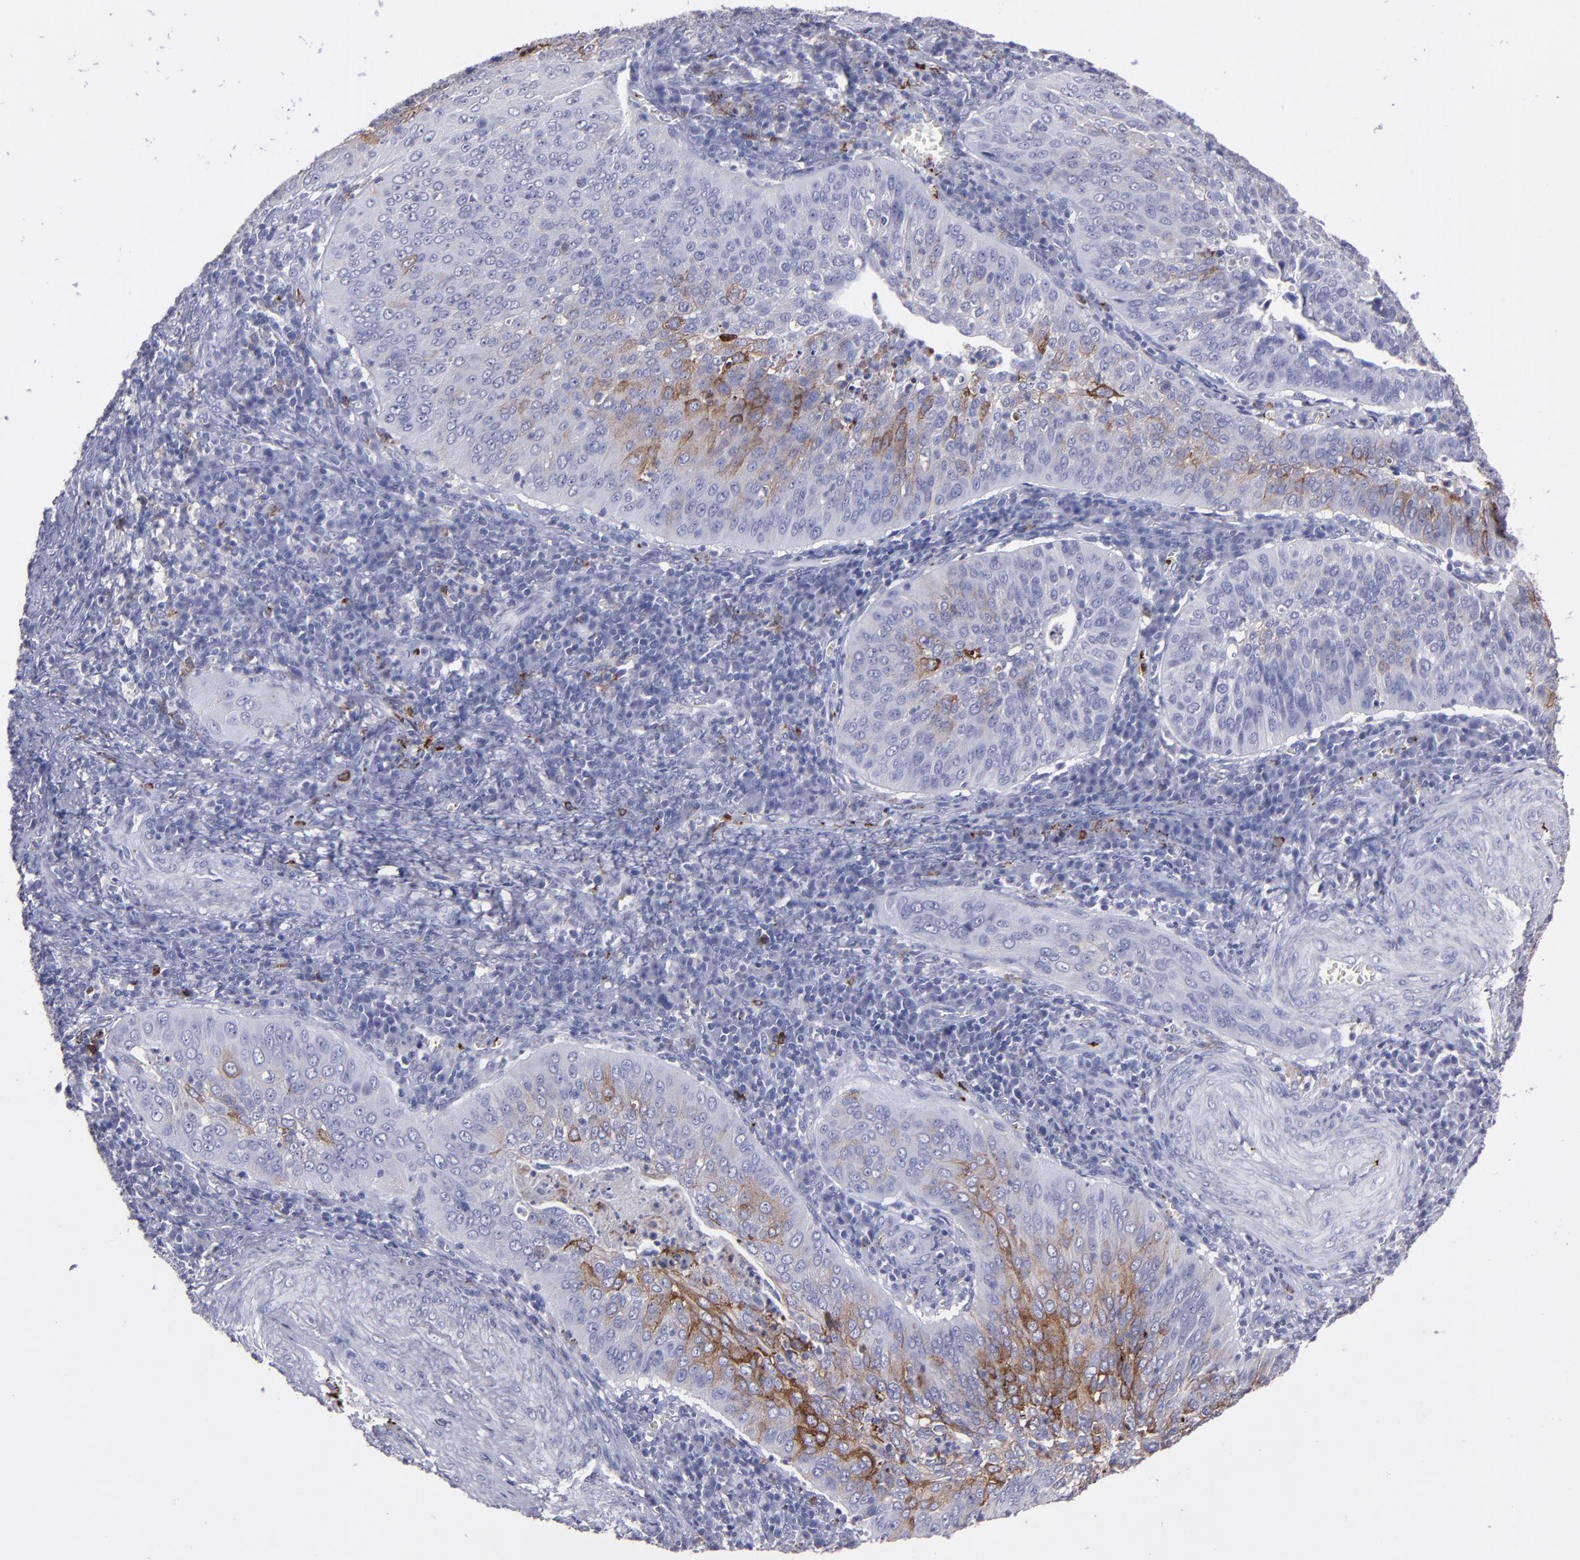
{"staining": {"intensity": "moderate", "quantity": "<25%", "location": "cytoplasmic/membranous"}, "tissue": "cervical cancer", "cell_type": "Tumor cells", "image_type": "cancer", "snomed": [{"axis": "morphology", "description": "Squamous cell carcinoma, NOS"}, {"axis": "topography", "description": "Cervix"}], "caption": "IHC histopathology image of squamous cell carcinoma (cervical) stained for a protein (brown), which exhibits low levels of moderate cytoplasmic/membranous staining in about <25% of tumor cells.", "gene": "CD36", "patient": {"sex": "female", "age": 39}}